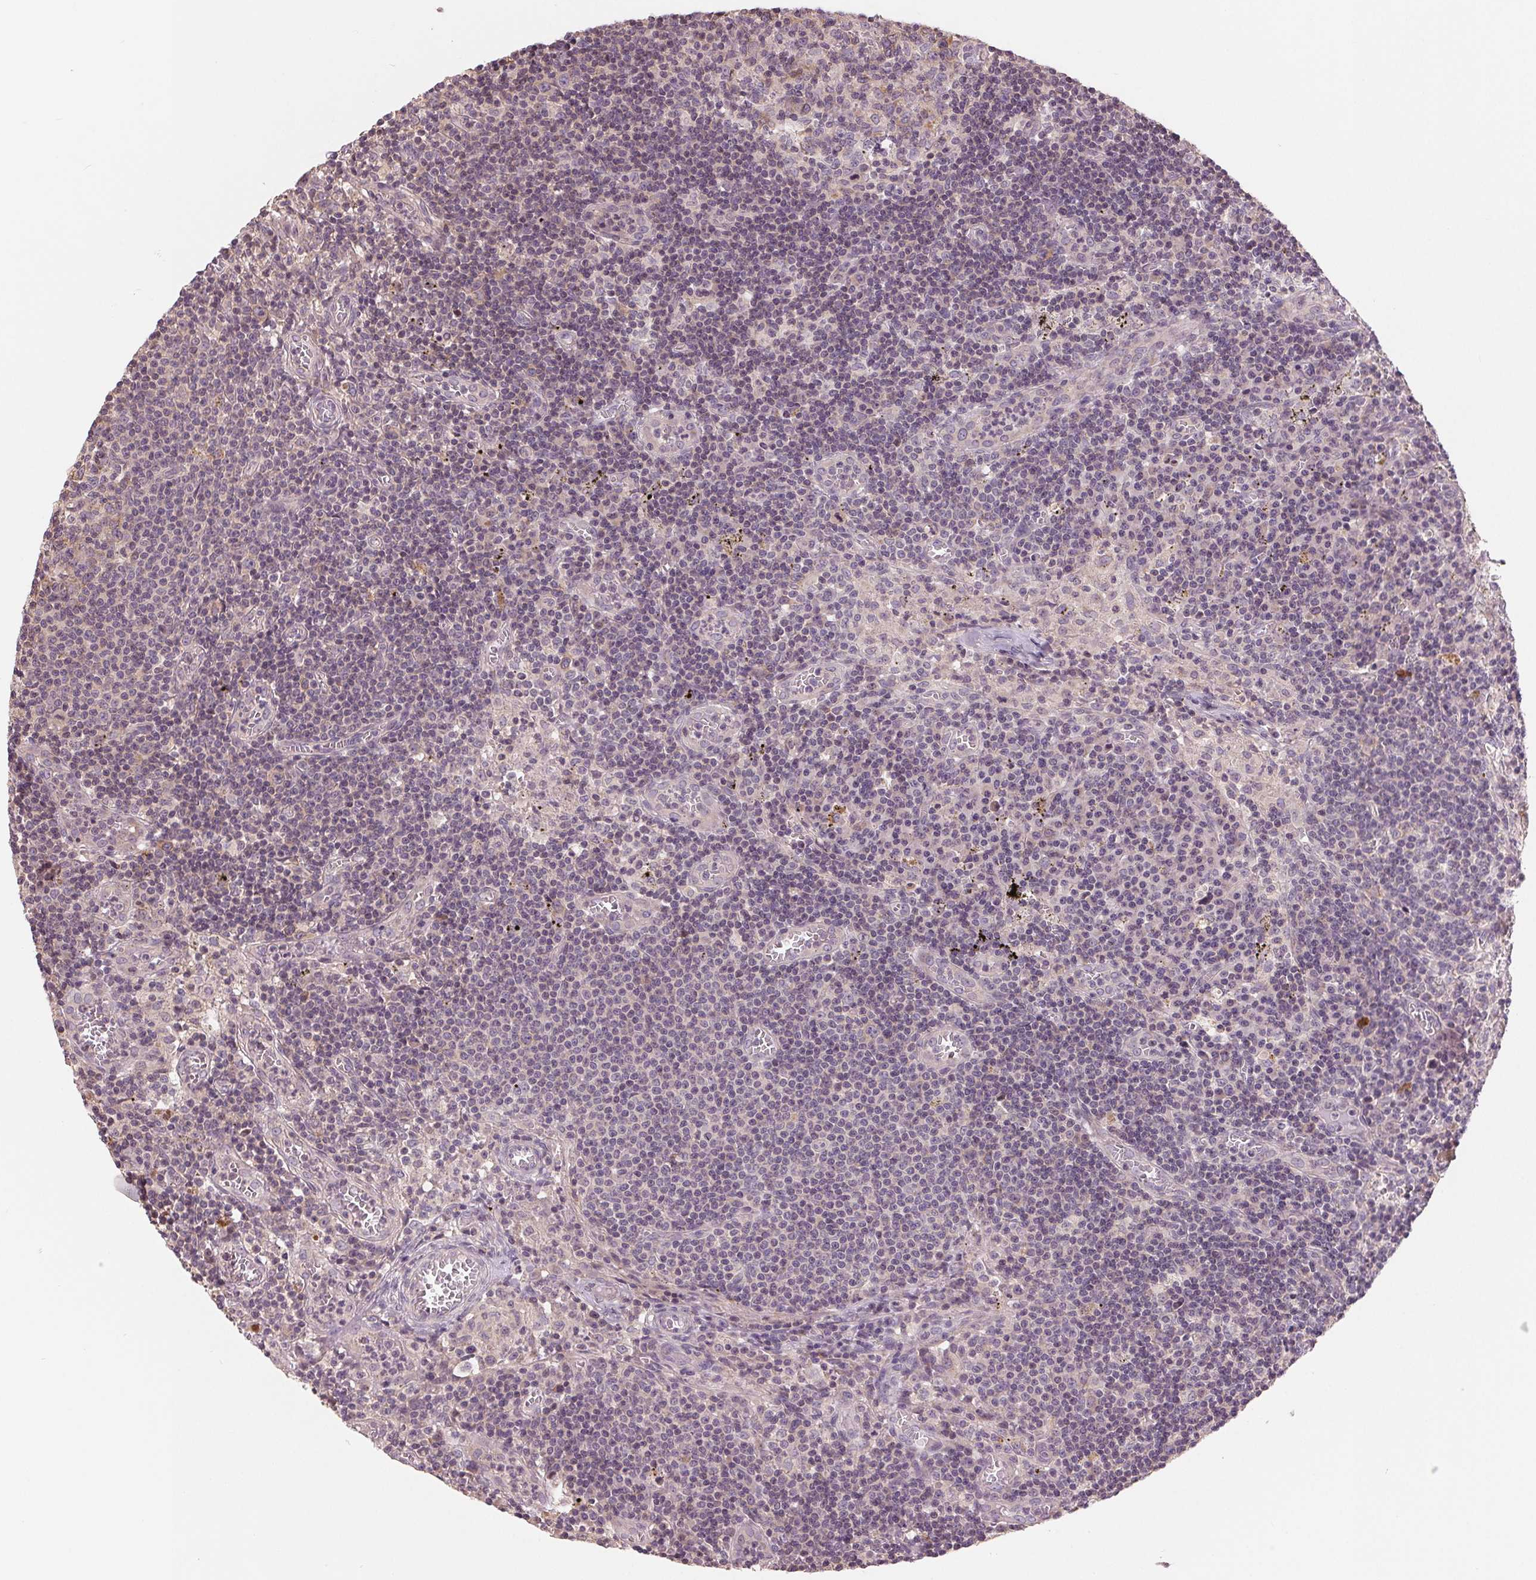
{"staining": {"intensity": "weak", "quantity": "<25%", "location": "cytoplasmic/membranous"}, "tissue": "lymph node", "cell_type": "Germinal center cells", "image_type": "normal", "snomed": [{"axis": "morphology", "description": "Normal tissue, NOS"}, {"axis": "topography", "description": "Lymph node"}], "caption": "IHC of unremarkable lymph node demonstrates no staining in germinal center cells.", "gene": "AQP8", "patient": {"sex": "male", "age": 62}}